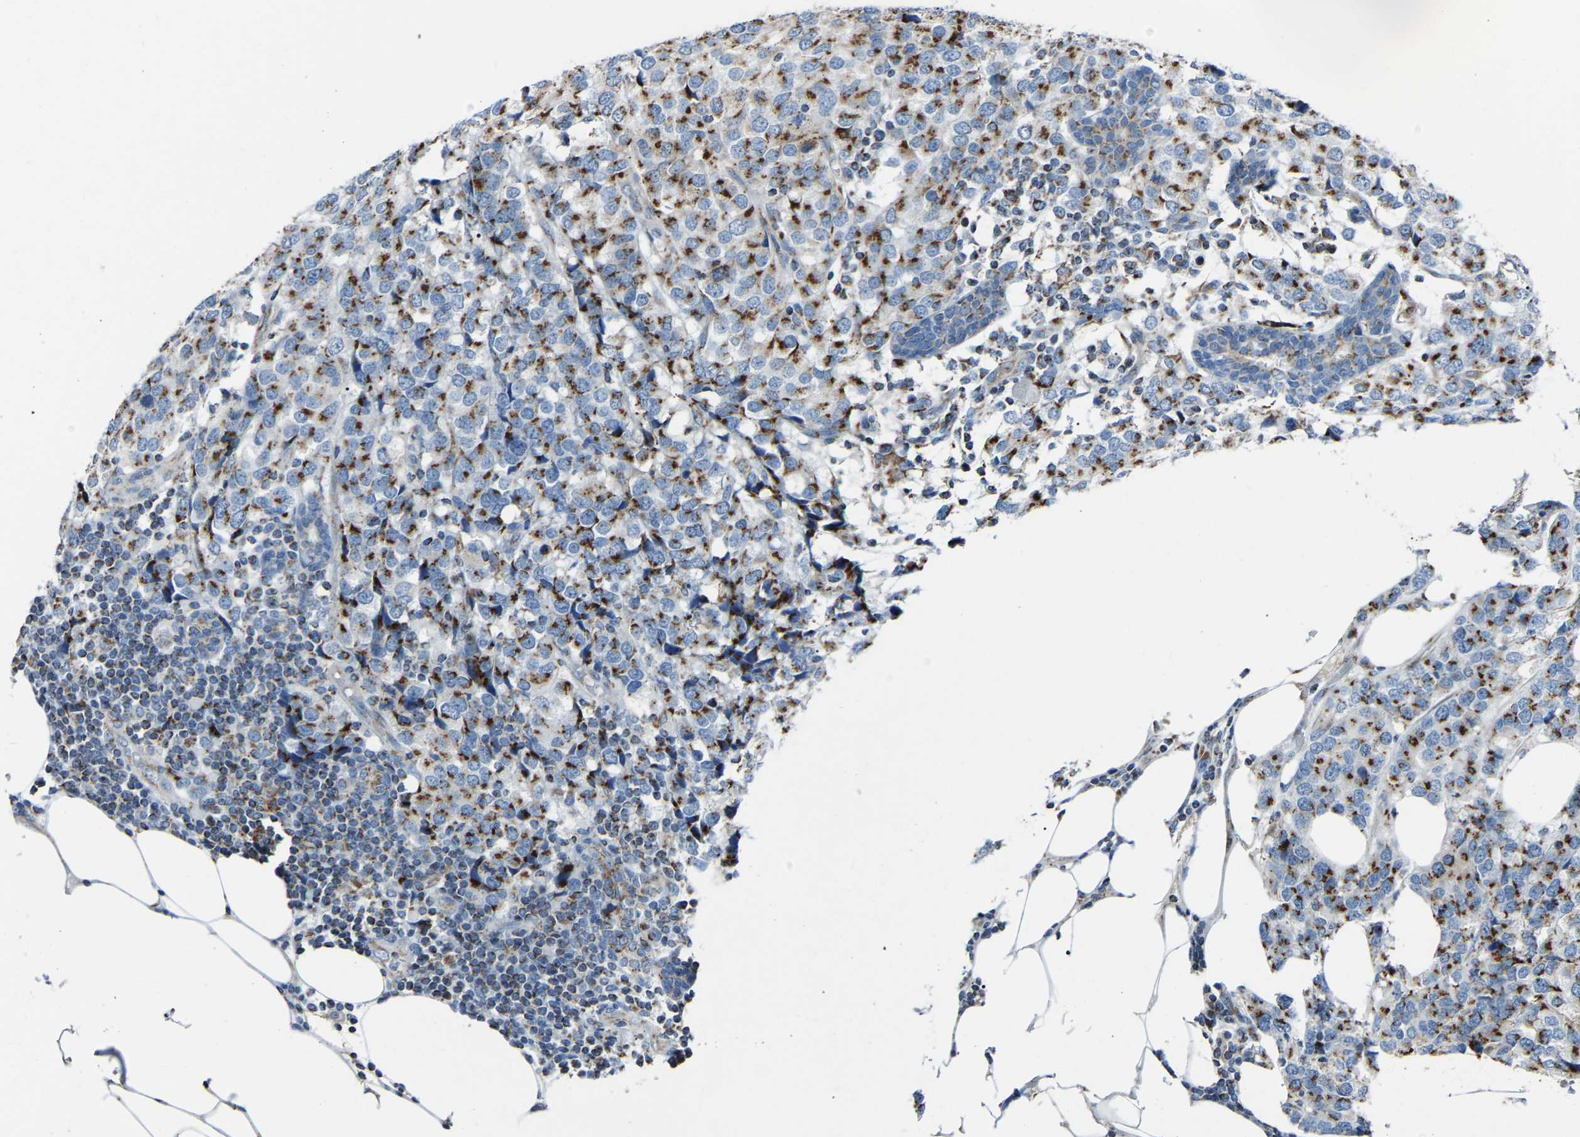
{"staining": {"intensity": "strong", "quantity": ">75%", "location": "cytoplasmic/membranous"}, "tissue": "breast cancer", "cell_type": "Tumor cells", "image_type": "cancer", "snomed": [{"axis": "morphology", "description": "Lobular carcinoma"}, {"axis": "topography", "description": "Breast"}], "caption": "Breast cancer tissue displays strong cytoplasmic/membranous staining in approximately >75% of tumor cells, visualized by immunohistochemistry.", "gene": "CANT1", "patient": {"sex": "female", "age": 59}}